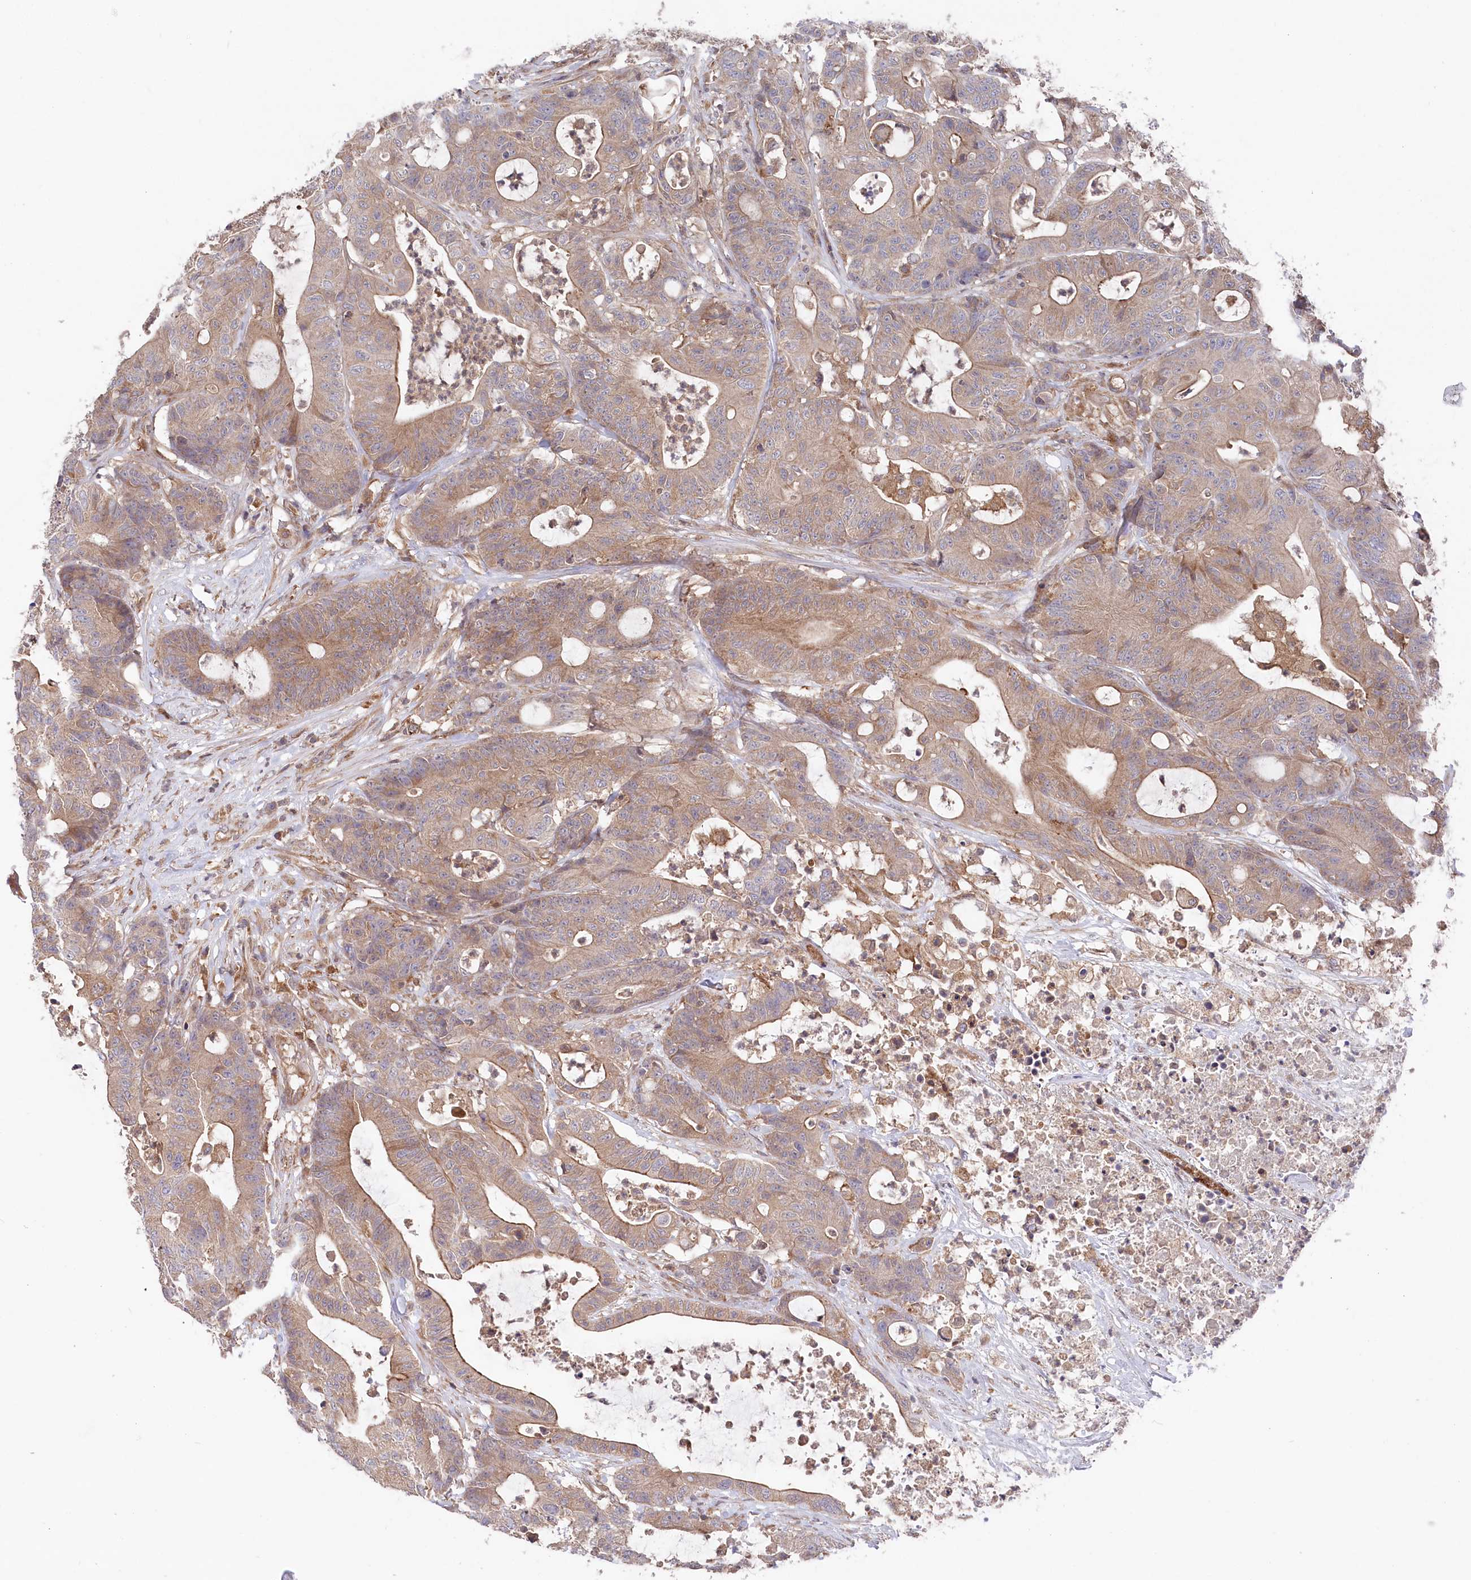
{"staining": {"intensity": "moderate", "quantity": ">75%", "location": "cytoplasmic/membranous"}, "tissue": "colorectal cancer", "cell_type": "Tumor cells", "image_type": "cancer", "snomed": [{"axis": "morphology", "description": "Adenocarcinoma, NOS"}, {"axis": "topography", "description": "Colon"}], "caption": "Colorectal adenocarcinoma stained for a protein demonstrates moderate cytoplasmic/membranous positivity in tumor cells.", "gene": "PPP1R21", "patient": {"sex": "female", "age": 84}}